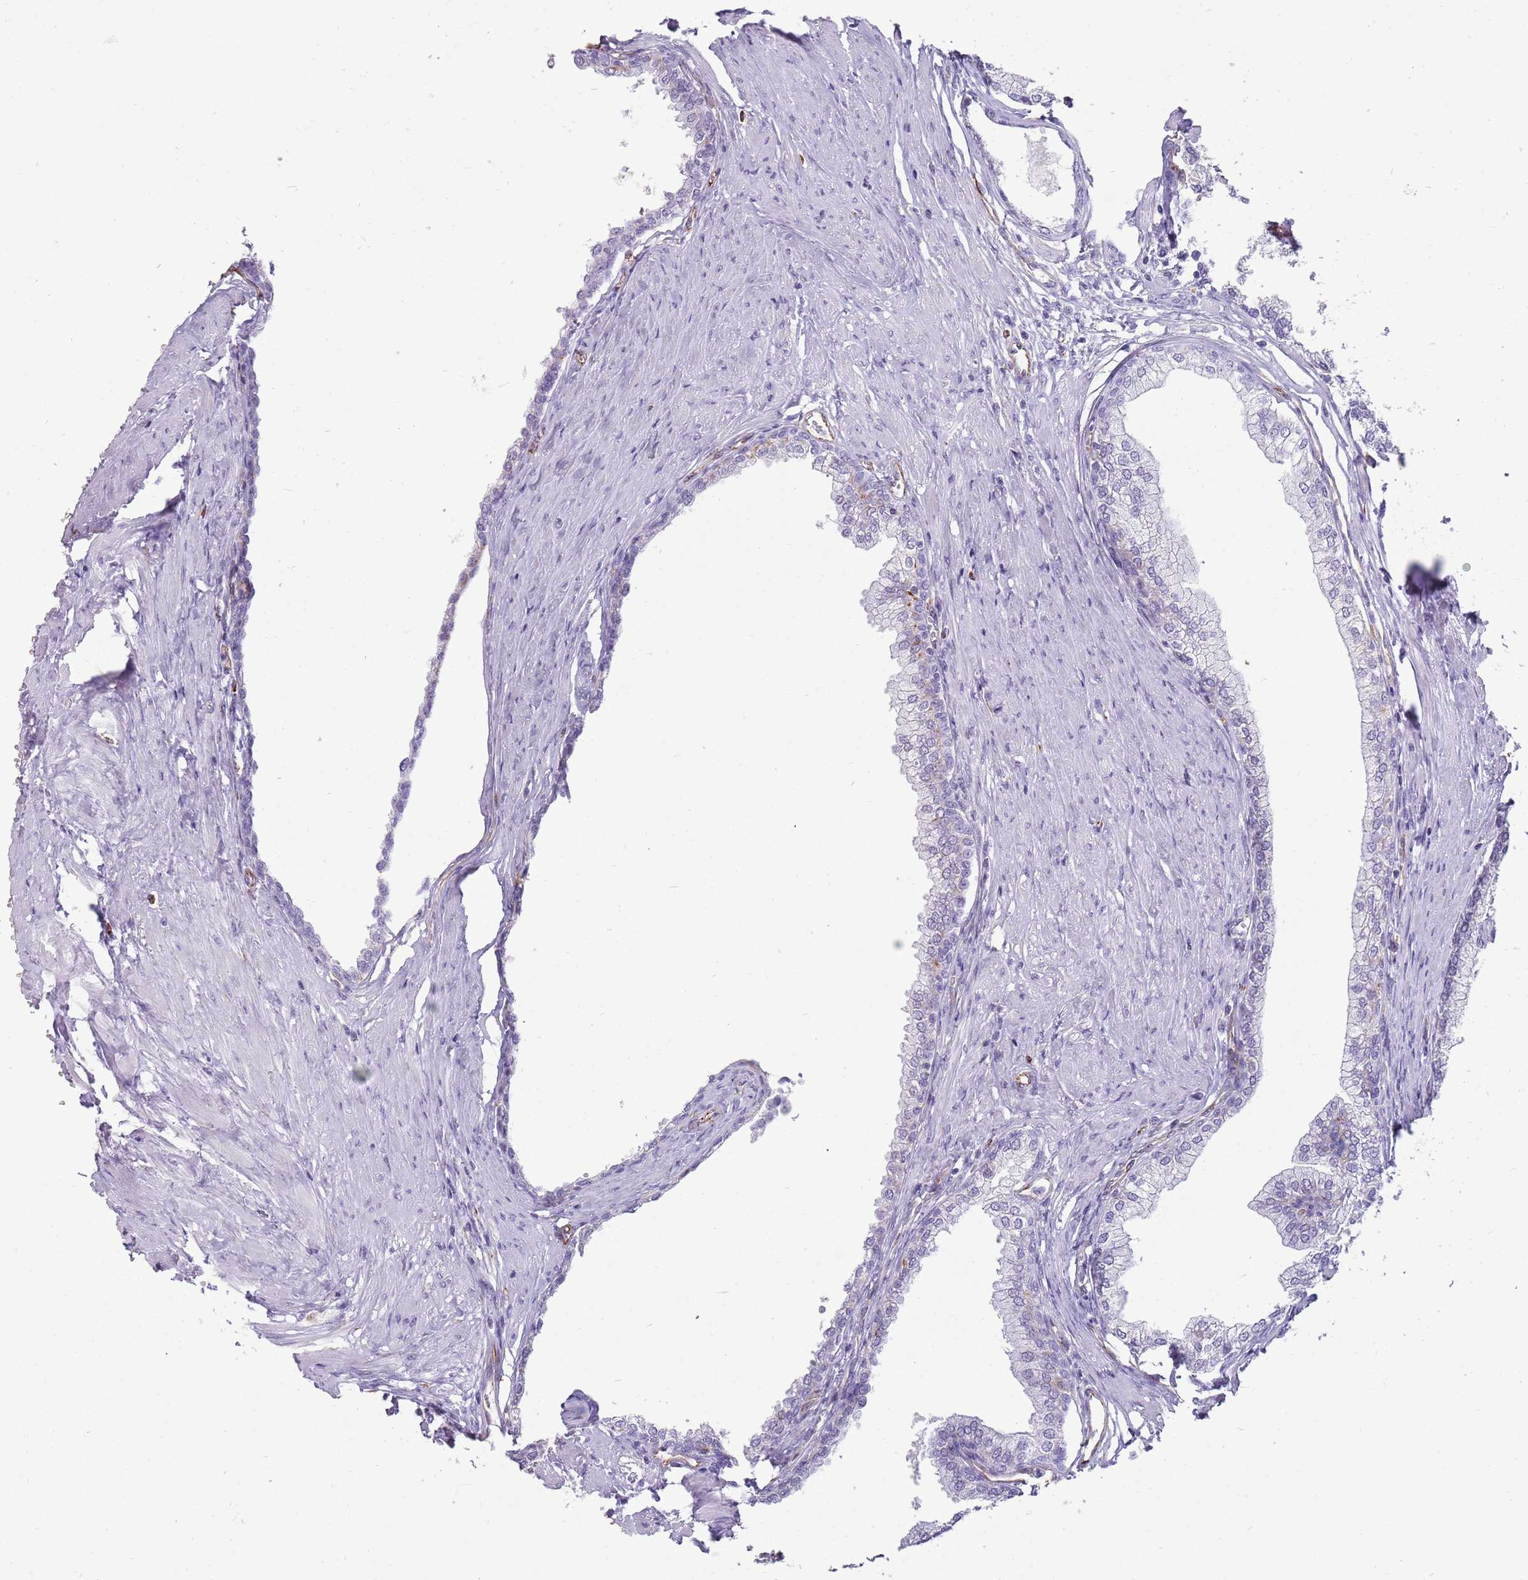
{"staining": {"intensity": "negative", "quantity": "none", "location": "none"}, "tissue": "prostate", "cell_type": "Glandular cells", "image_type": "normal", "snomed": [{"axis": "morphology", "description": "Normal tissue, NOS"}, {"axis": "morphology", "description": "Urothelial carcinoma, Low grade"}, {"axis": "topography", "description": "Urinary bladder"}, {"axis": "topography", "description": "Prostate"}], "caption": "The micrograph shows no staining of glandular cells in benign prostate.", "gene": "ENSG00000271254", "patient": {"sex": "male", "age": 60}}